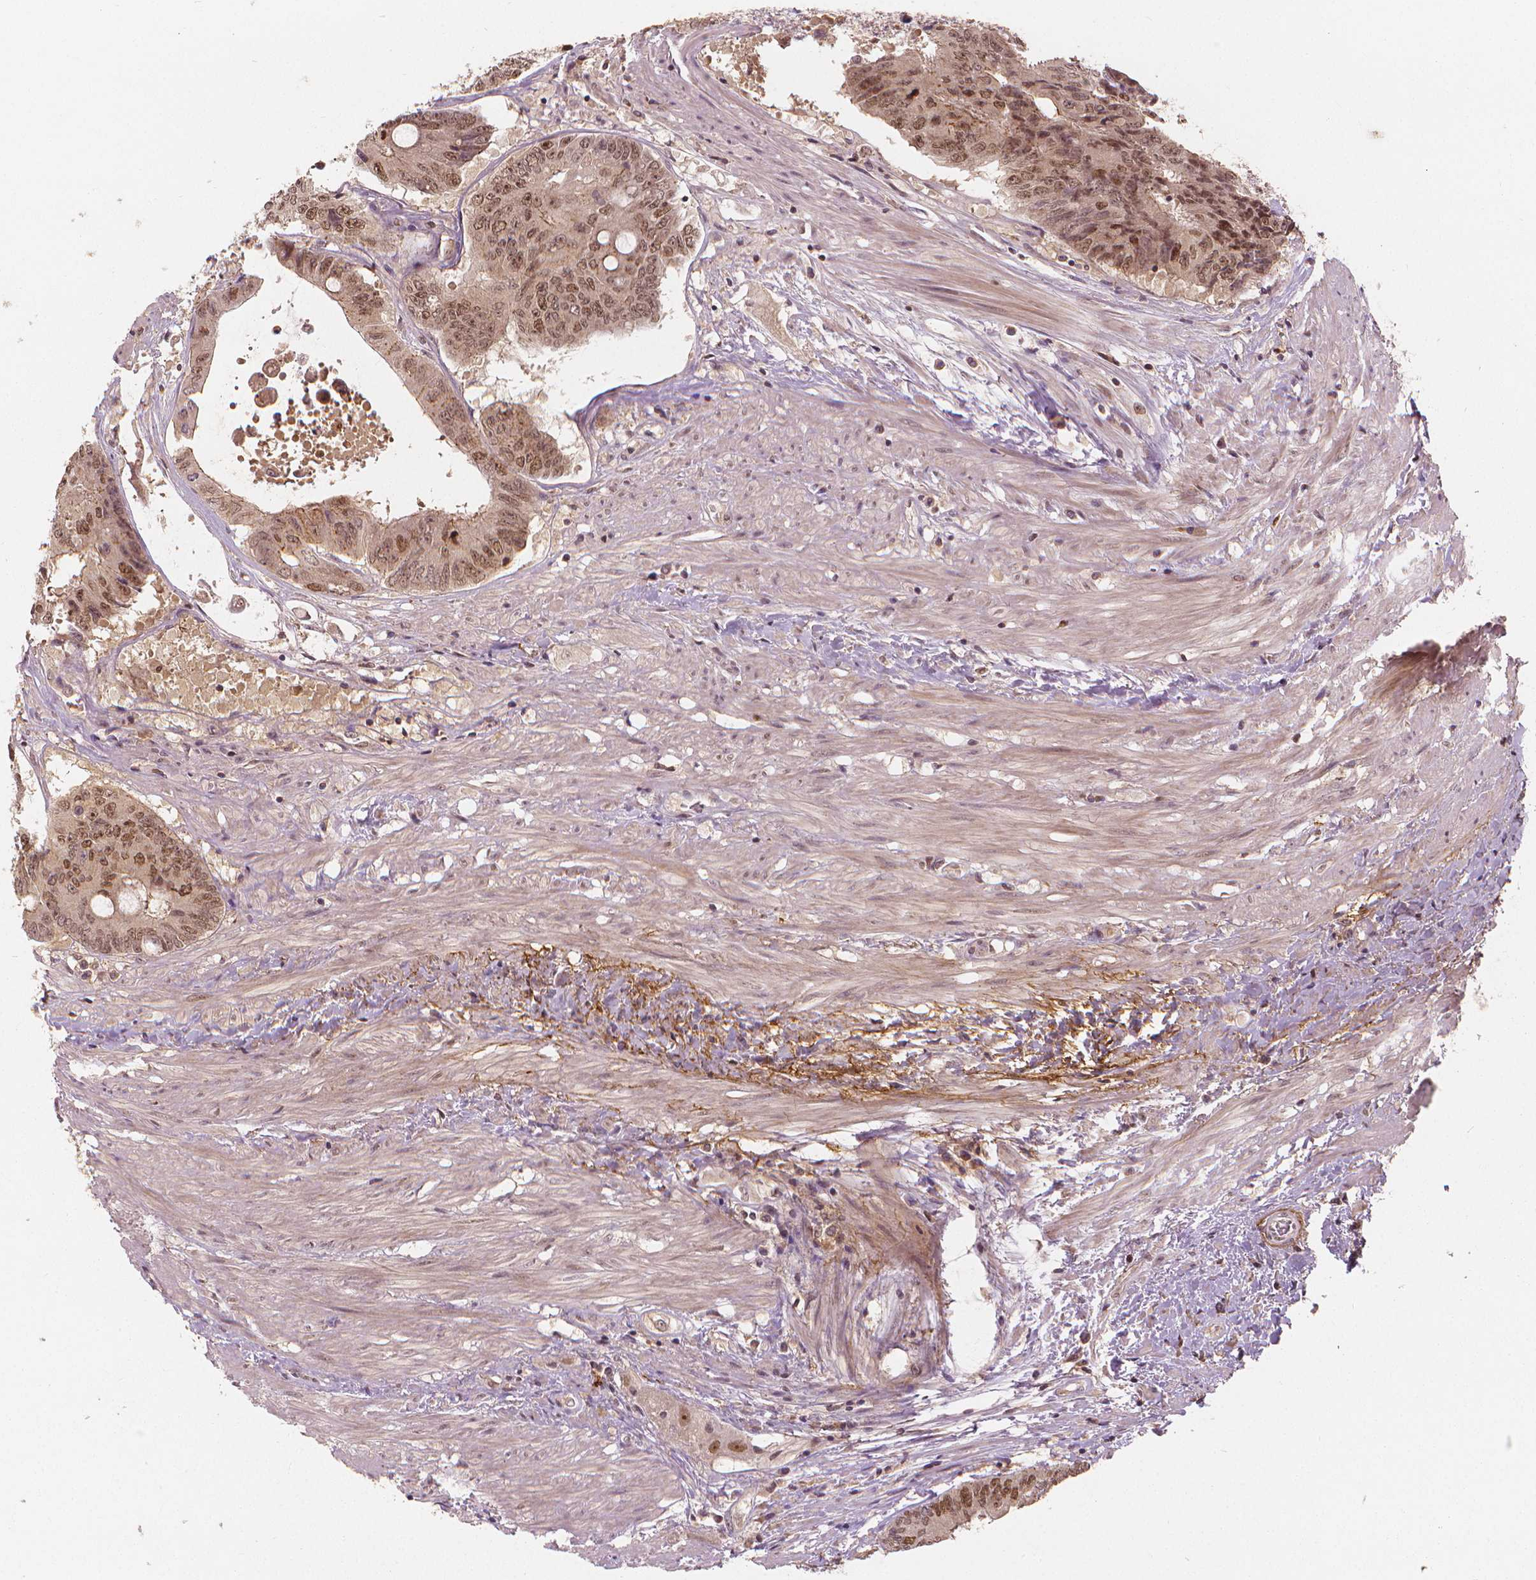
{"staining": {"intensity": "moderate", "quantity": ">75%", "location": "nuclear"}, "tissue": "colorectal cancer", "cell_type": "Tumor cells", "image_type": "cancer", "snomed": [{"axis": "morphology", "description": "Adenocarcinoma, NOS"}, {"axis": "topography", "description": "Rectum"}], "caption": "Protein staining demonstrates moderate nuclear staining in about >75% of tumor cells in adenocarcinoma (colorectal).", "gene": "NSD2", "patient": {"sex": "male", "age": 59}}